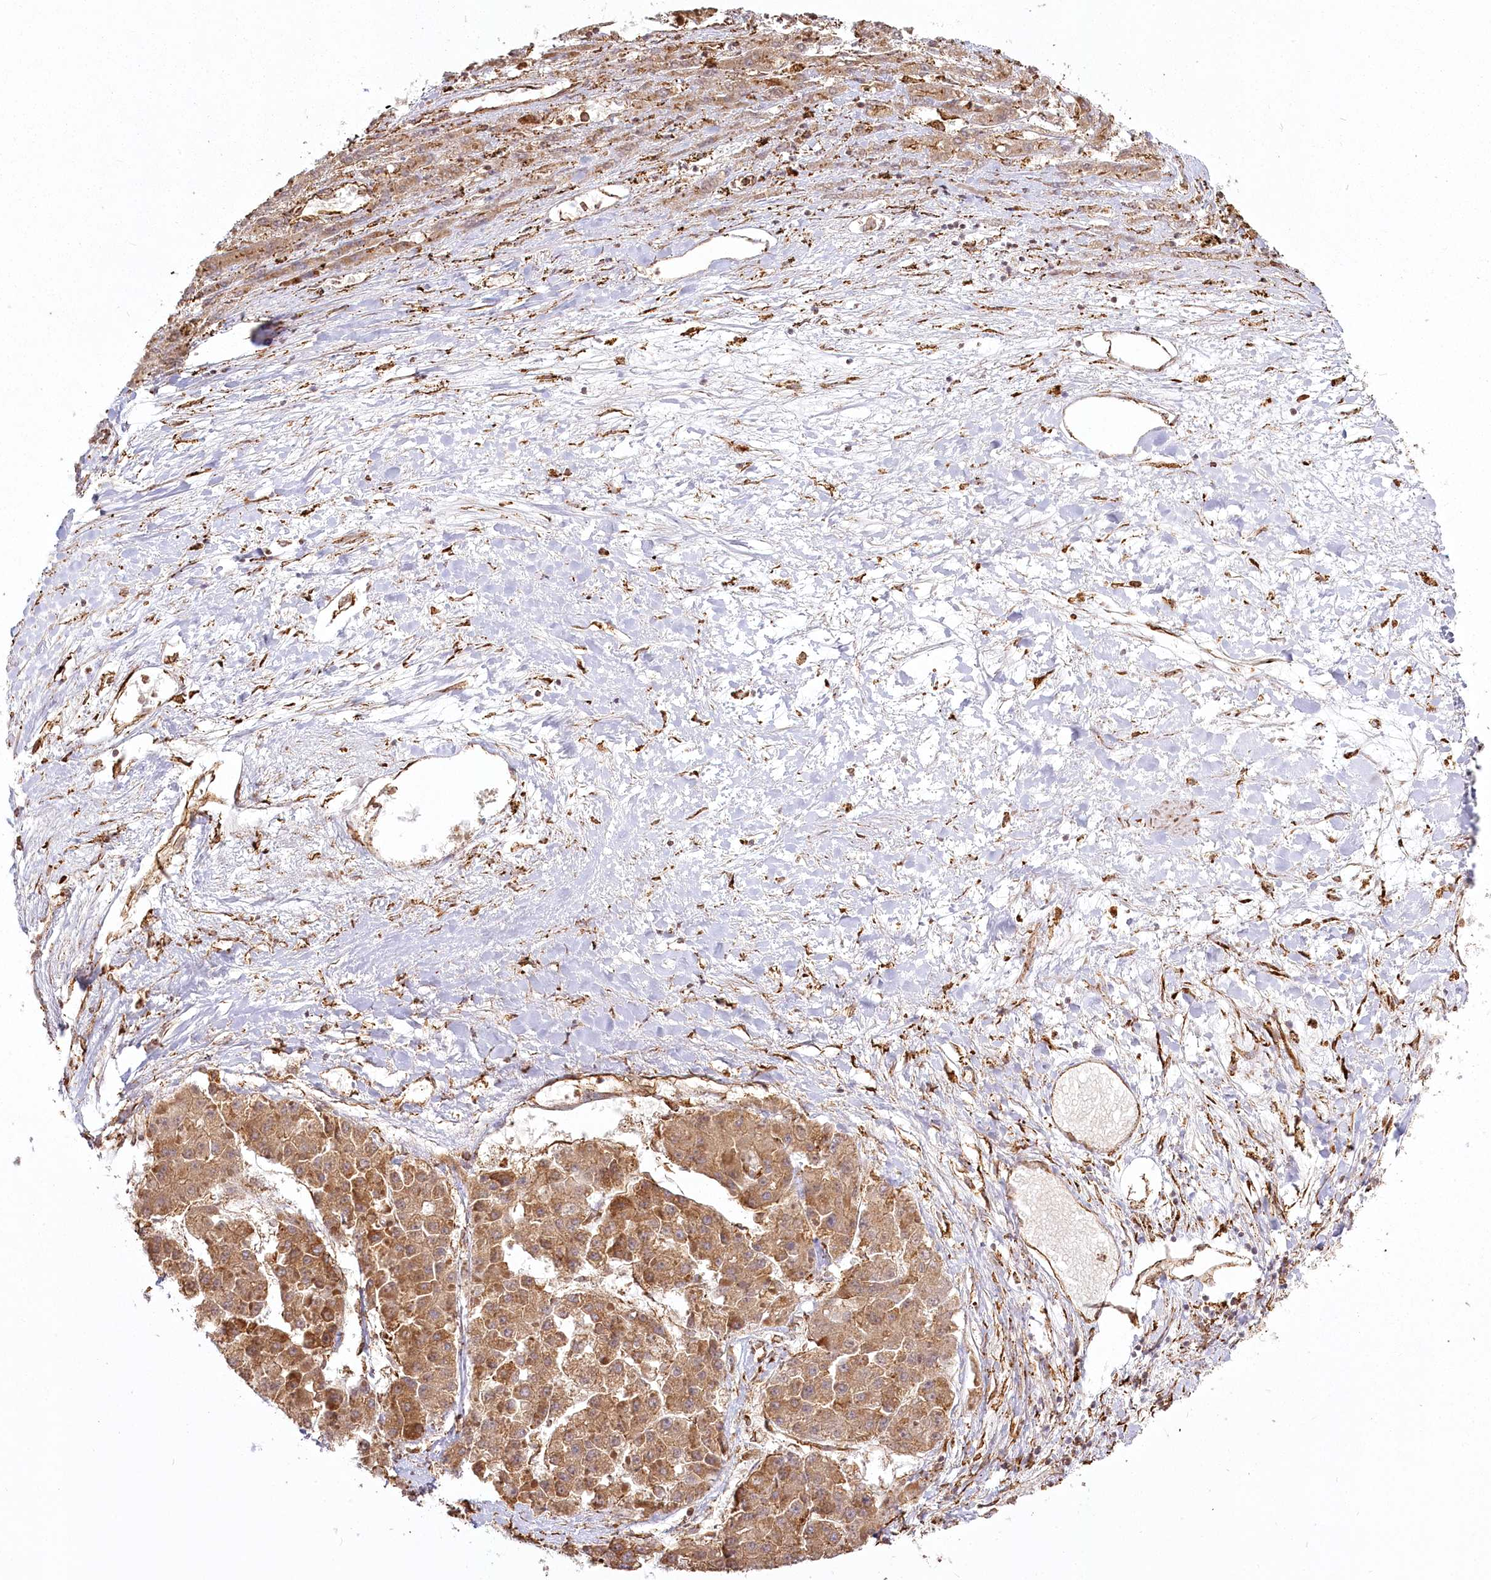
{"staining": {"intensity": "moderate", "quantity": ">75%", "location": "cytoplasmic/membranous"}, "tissue": "liver cancer", "cell_type": "Tumor cells", "image_type": "cancer", "snomed": [{"axis": "morphology", "description": "Carcinoma, Hepatocellular, NOS"}, {"axis": "topography", "description": "Liver"}], "caption": "Immunohistochemical staining of liver cancer shows moderate cytoplasmic/membranous protein expression in about >75% of tumor cells.", "gene": "FAM13A", "patient": {"sex": "female", "age": 73}}